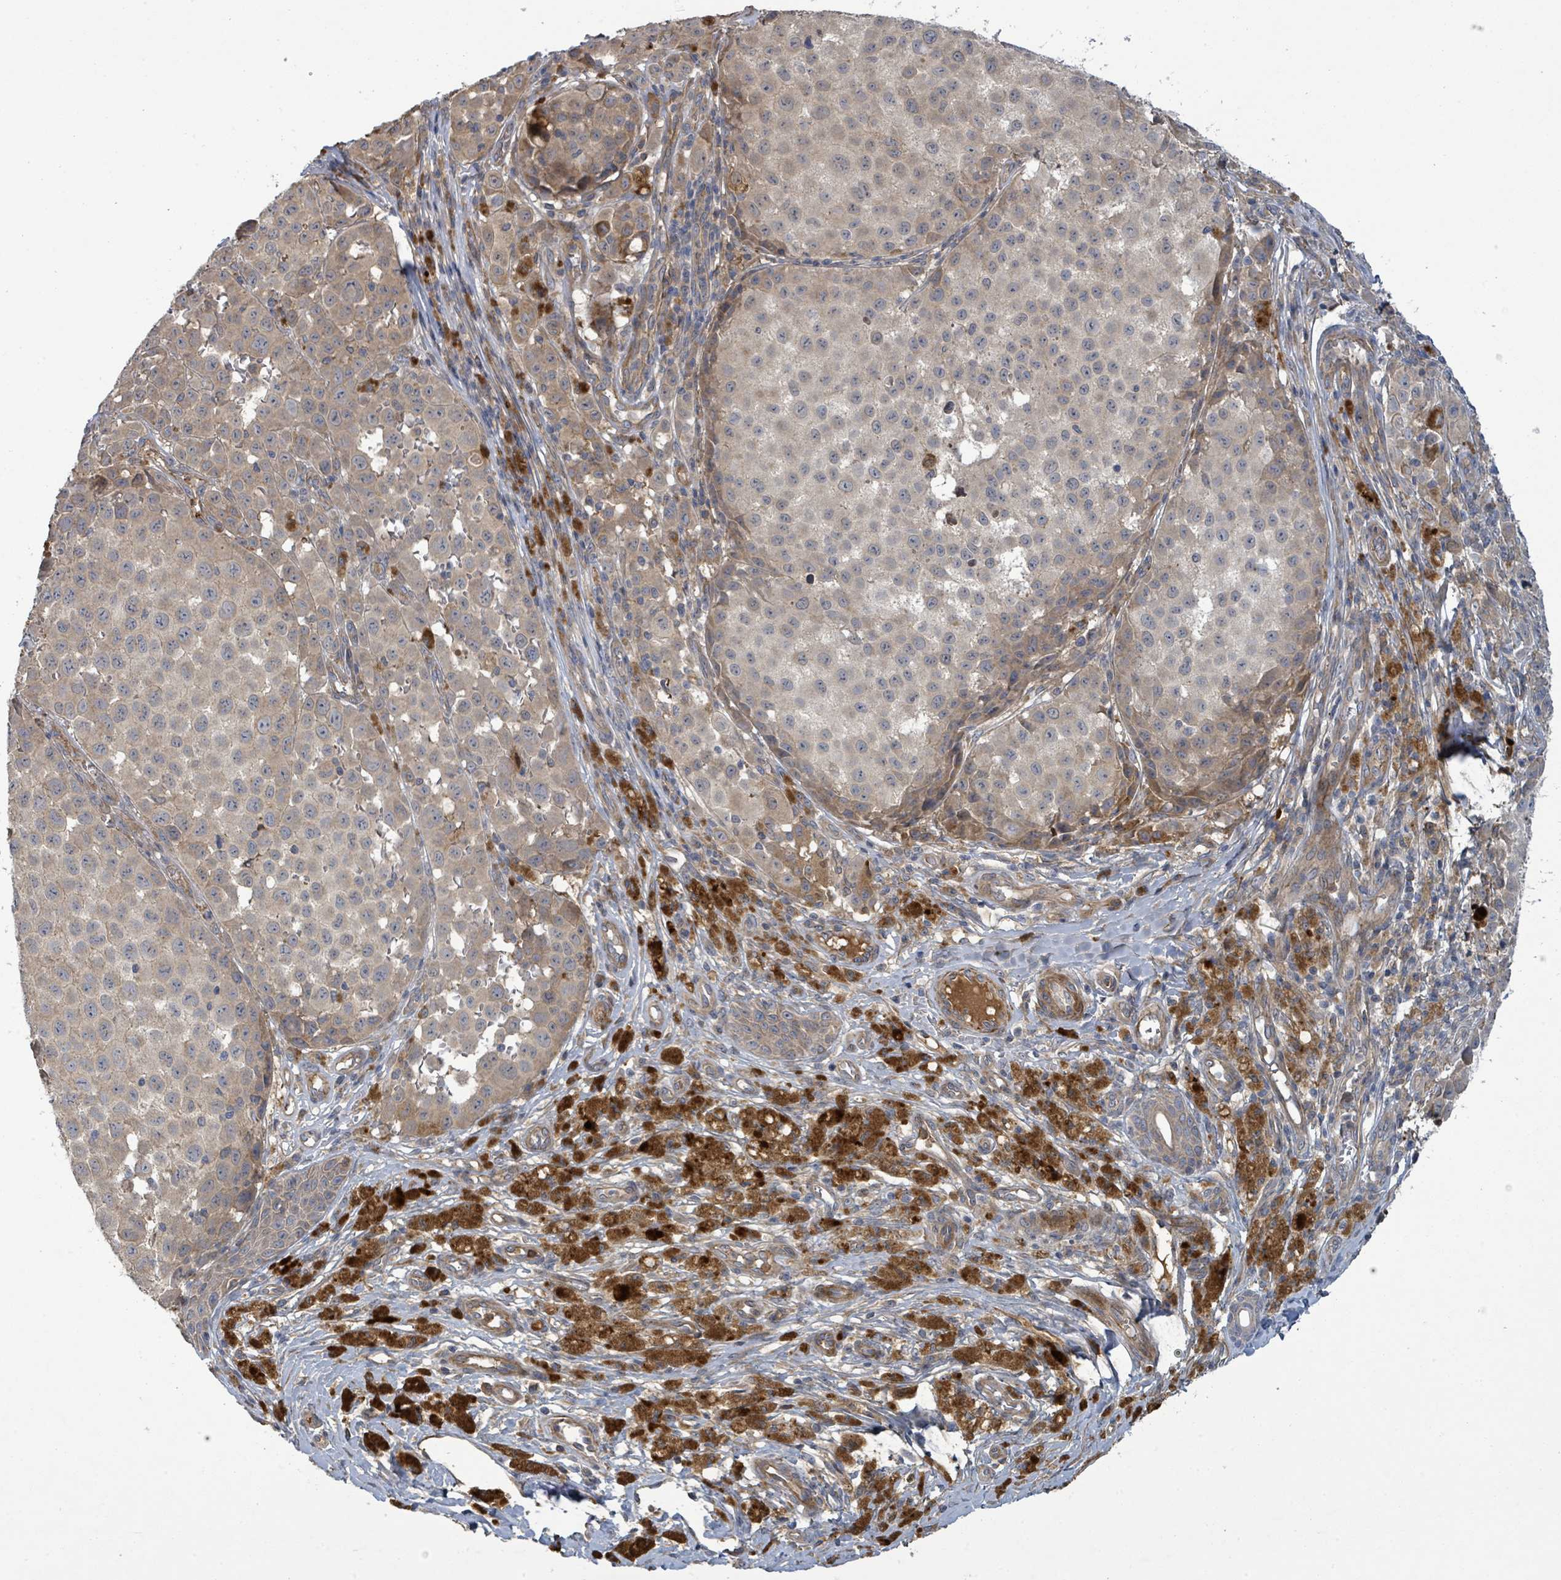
{"staining": {"intensity": "weak", "quantity": "<25%", "location": "cytoplasmic/membranous"}, "tissue": "melanoma", "cell_type": "Tumor cells", "image_type": "cancer", "snomed": [{"axis": "morphology", "description": "Malignant melanoma, NOS"}, {"axis": "topography", "description": "Skin"}], "caption": "Immunohistochemical staining of human malignant melanoma reveals no significant positivity in tumor cells. (Brightfield microscopy of DAB immunohistochemistry at high magnification).", "gene": "STARD4", "patient": {"sex": "male", "age": 64}}